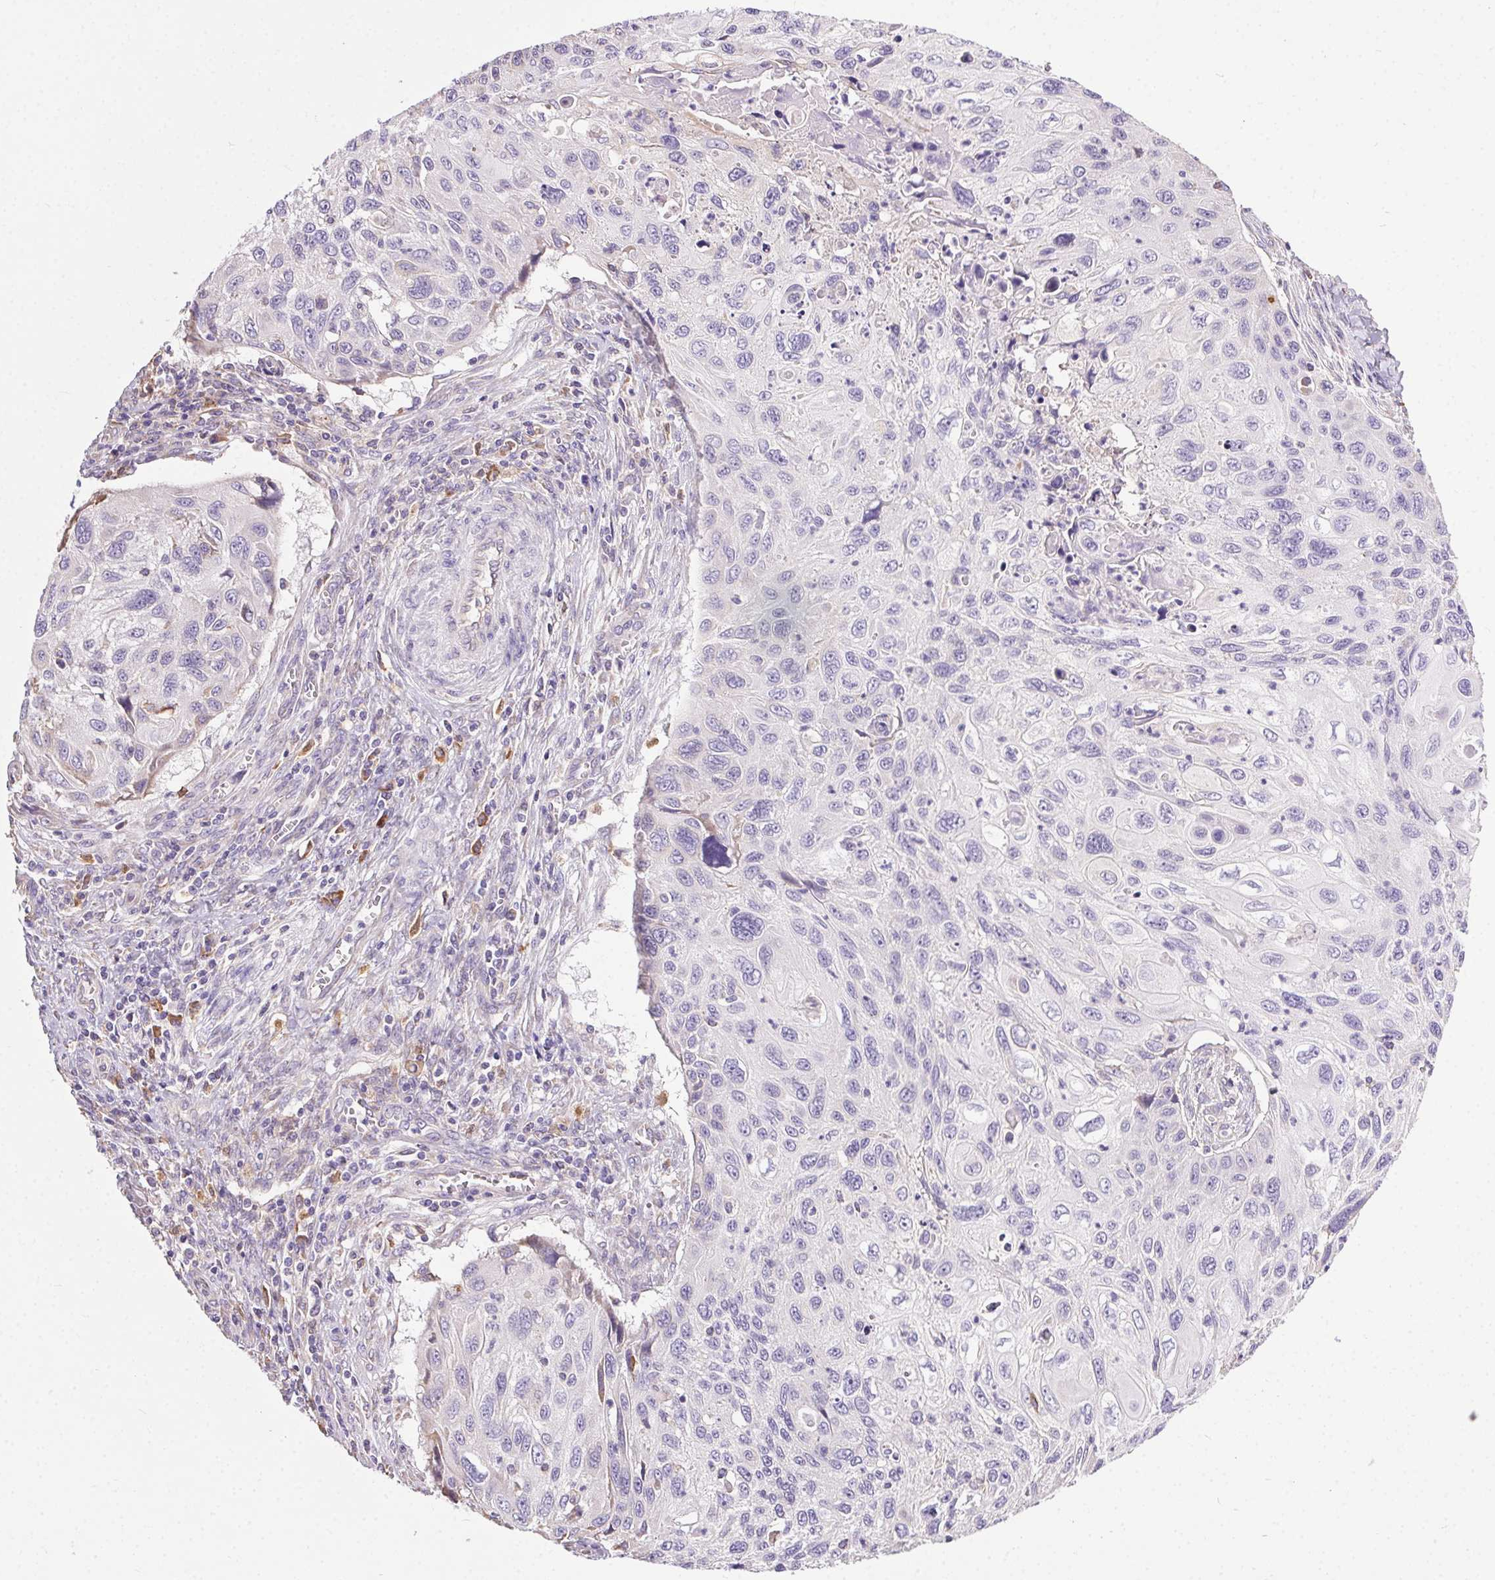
{"staining": {"intensity": "negative", "quantity": "none", "location": "none"}, "tissue": "cervical cancer", "cell_type": "Tumor cells", "image_type": "cancer", "snomed": [{"axis": "morphology", "description": "Squamous cell carcinoma, NOS"}, {"axis": "topography", "description": "Cervix"}], "caption": "Immunohistochemistry of squamous cell carcinoma (cervical) shows no expression in tumor cells. (DAB IHC, high magnification).", "gene": "SNX31", "patient": {"sex": "female", "age": 70}}